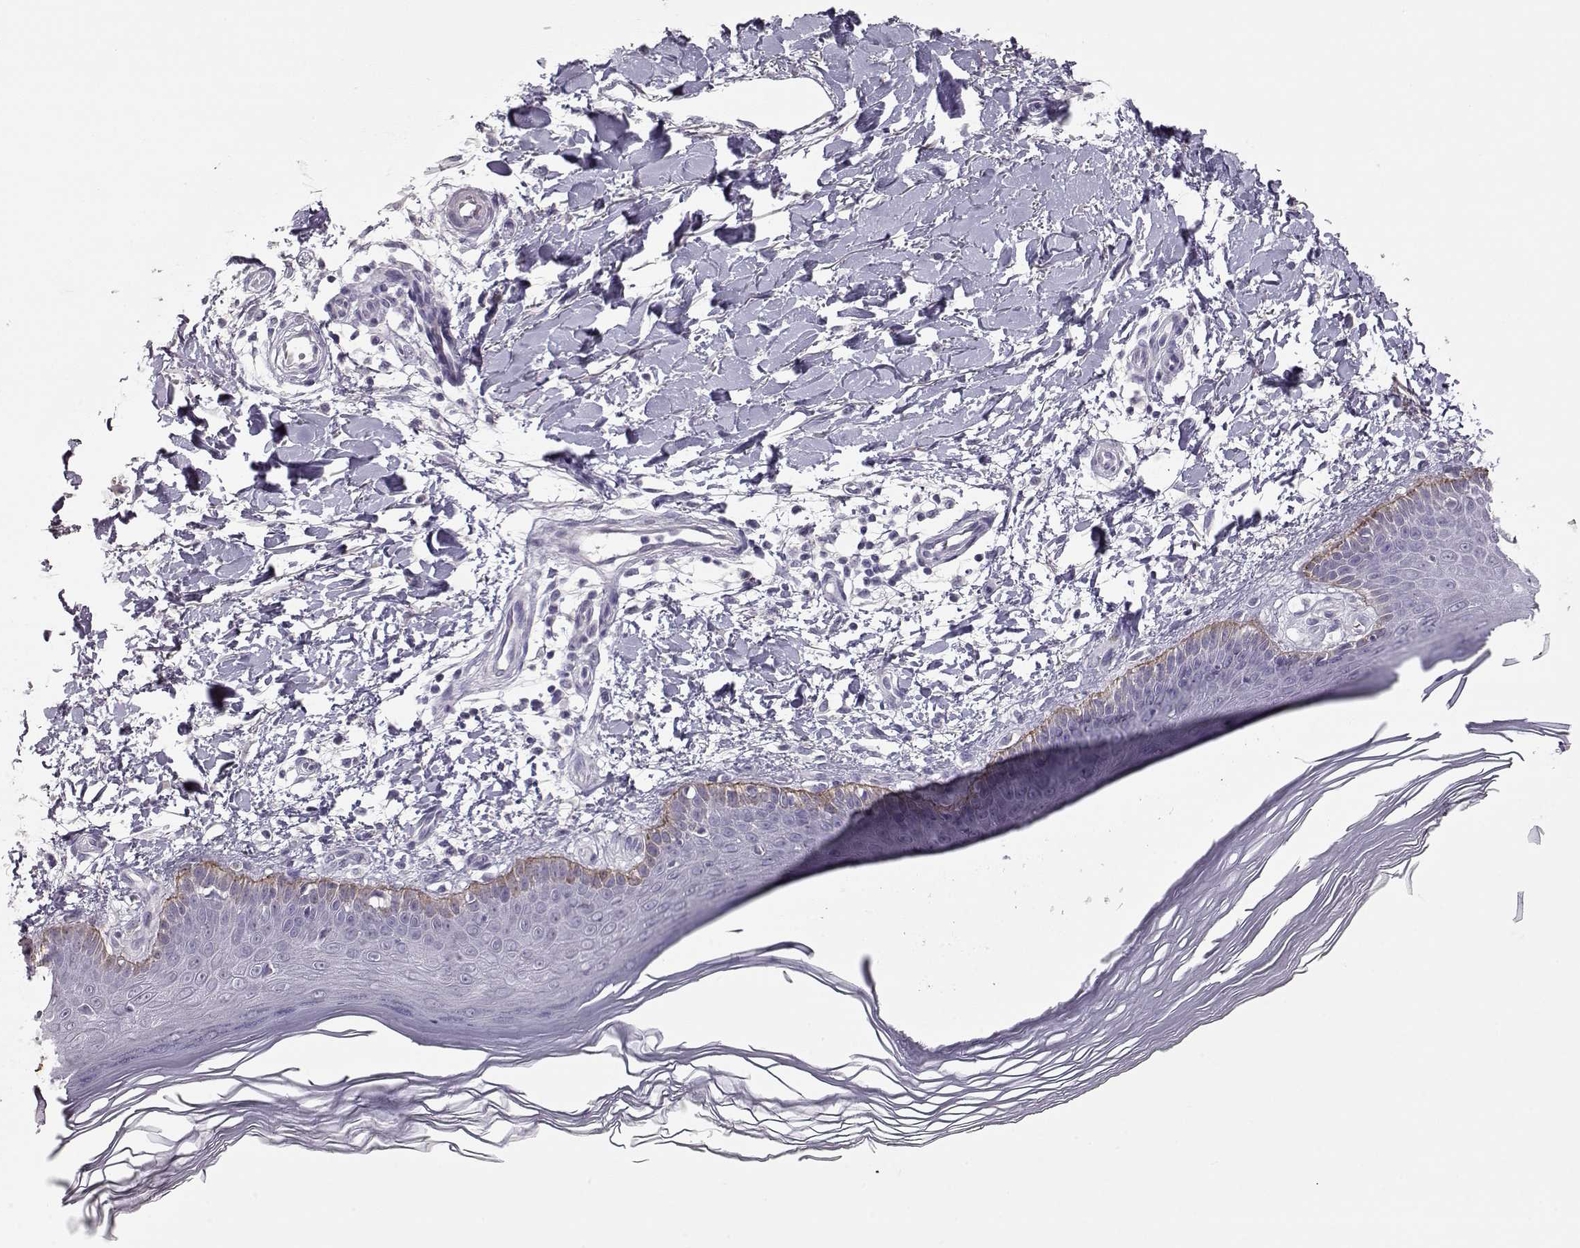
{"staining": {"intensity": "negative", "quantity": "none", "location": "none"}, "tissue": "skin", "cell_type": "Fibroblasts", "image_type": "normal", "snomed": [{"axis": "morphology", "description": "Normal tissue, NOS"}, {"axis": "topography", "description": "Skin"}], "caption": "The histopathology image shows no significant staining in fibroblasts of skin.", "gene": "LAMB3", "patient": {"sex": "female", "age": 62}}